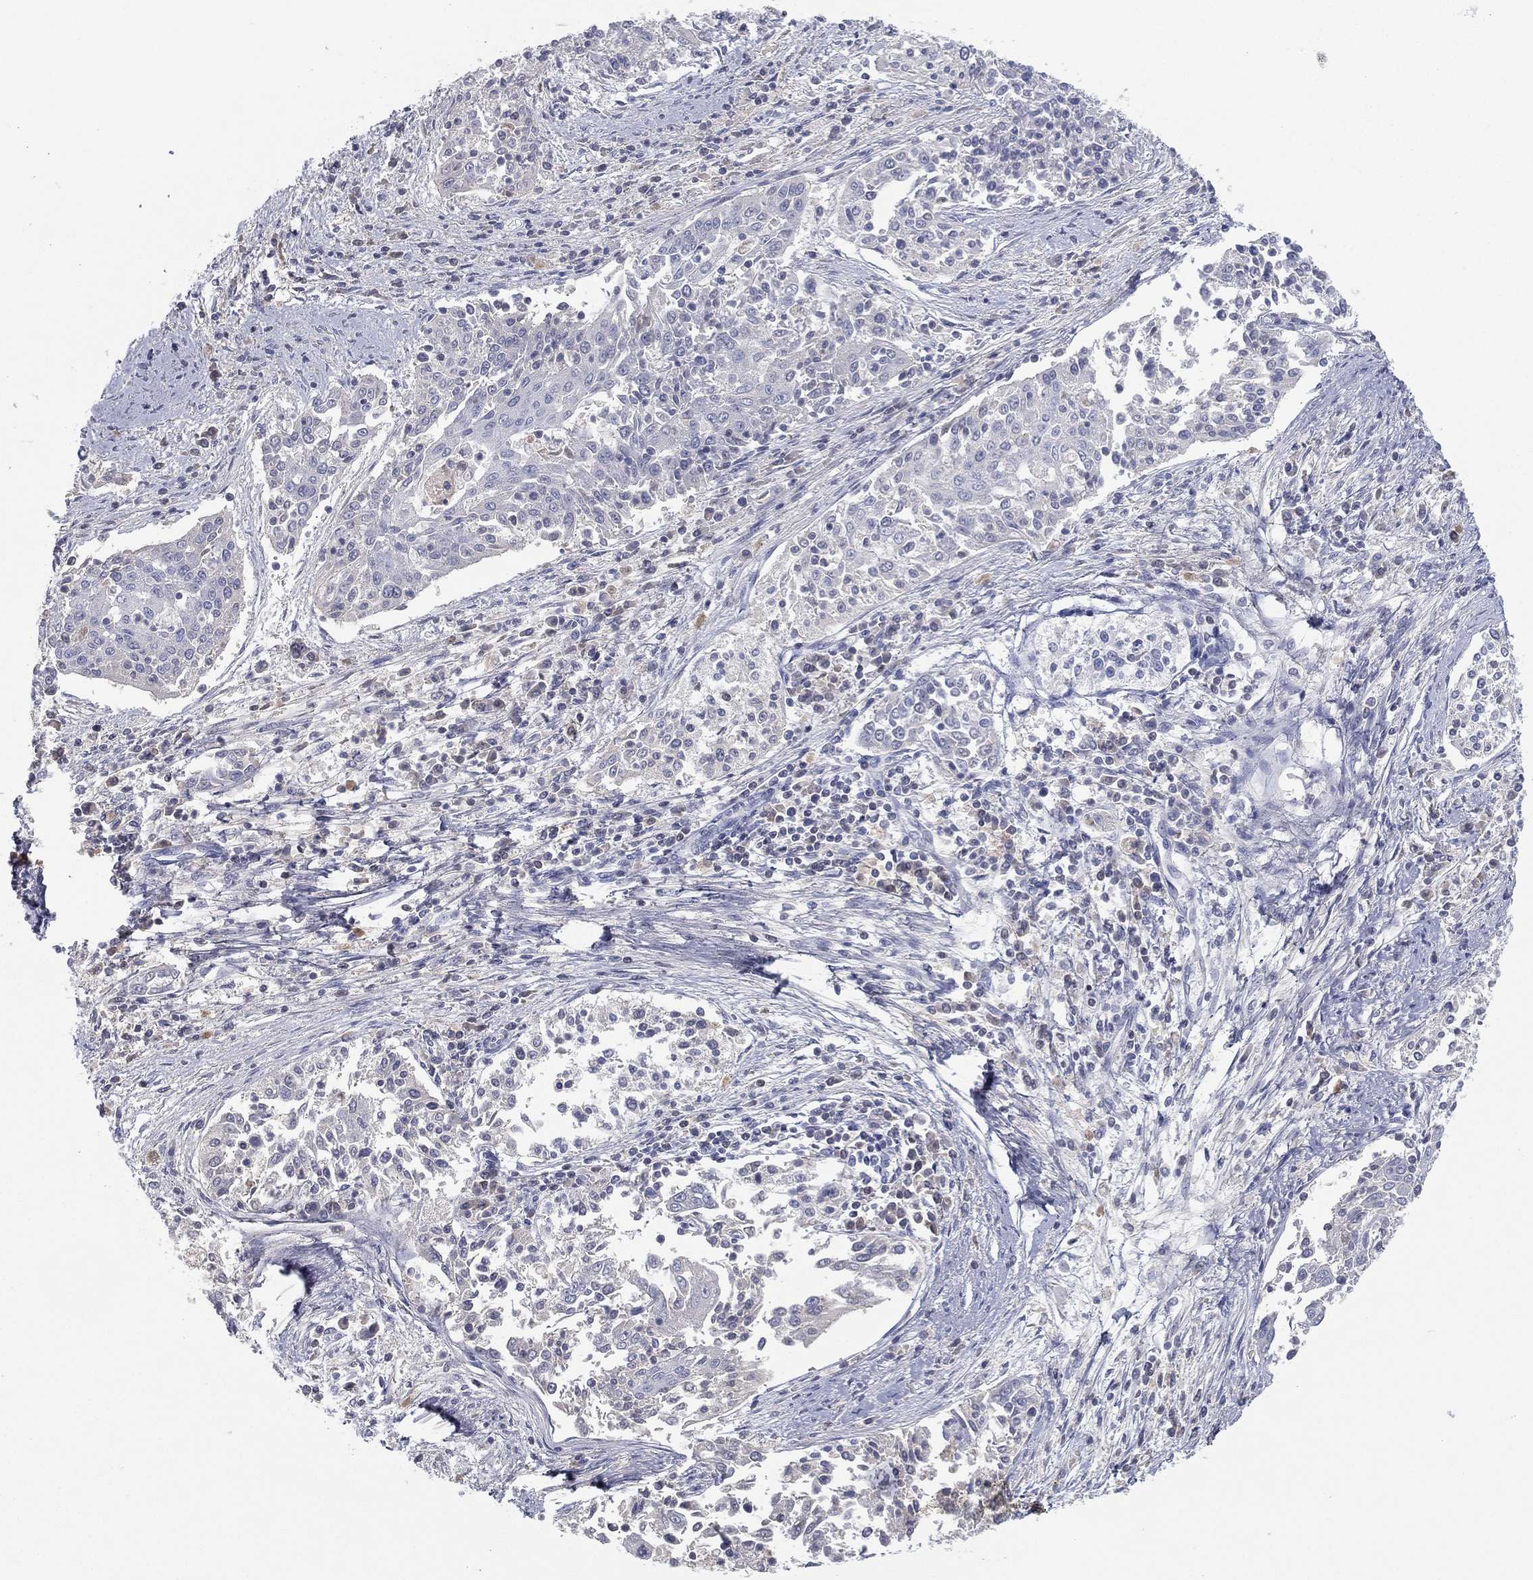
{"staining": {"intensity": "negative", "quantity": "none", "location": "none"}, "tissue": "cervical cancer", "cell_type": "Tumor cells", "image_type": "cancer", "snomed": [{"axis": "morphology", "description": "Squamous cell carcinoma, NOS"}, {"axis": "topography", "description": "Cervix"}], "caption": "A high-resolution micrograph shows IHC staining of cervical cancer, which shows no significant staining in tumor cells.", "gene": "CPT1B", "patient": {"sex": "female", "age": 41}}